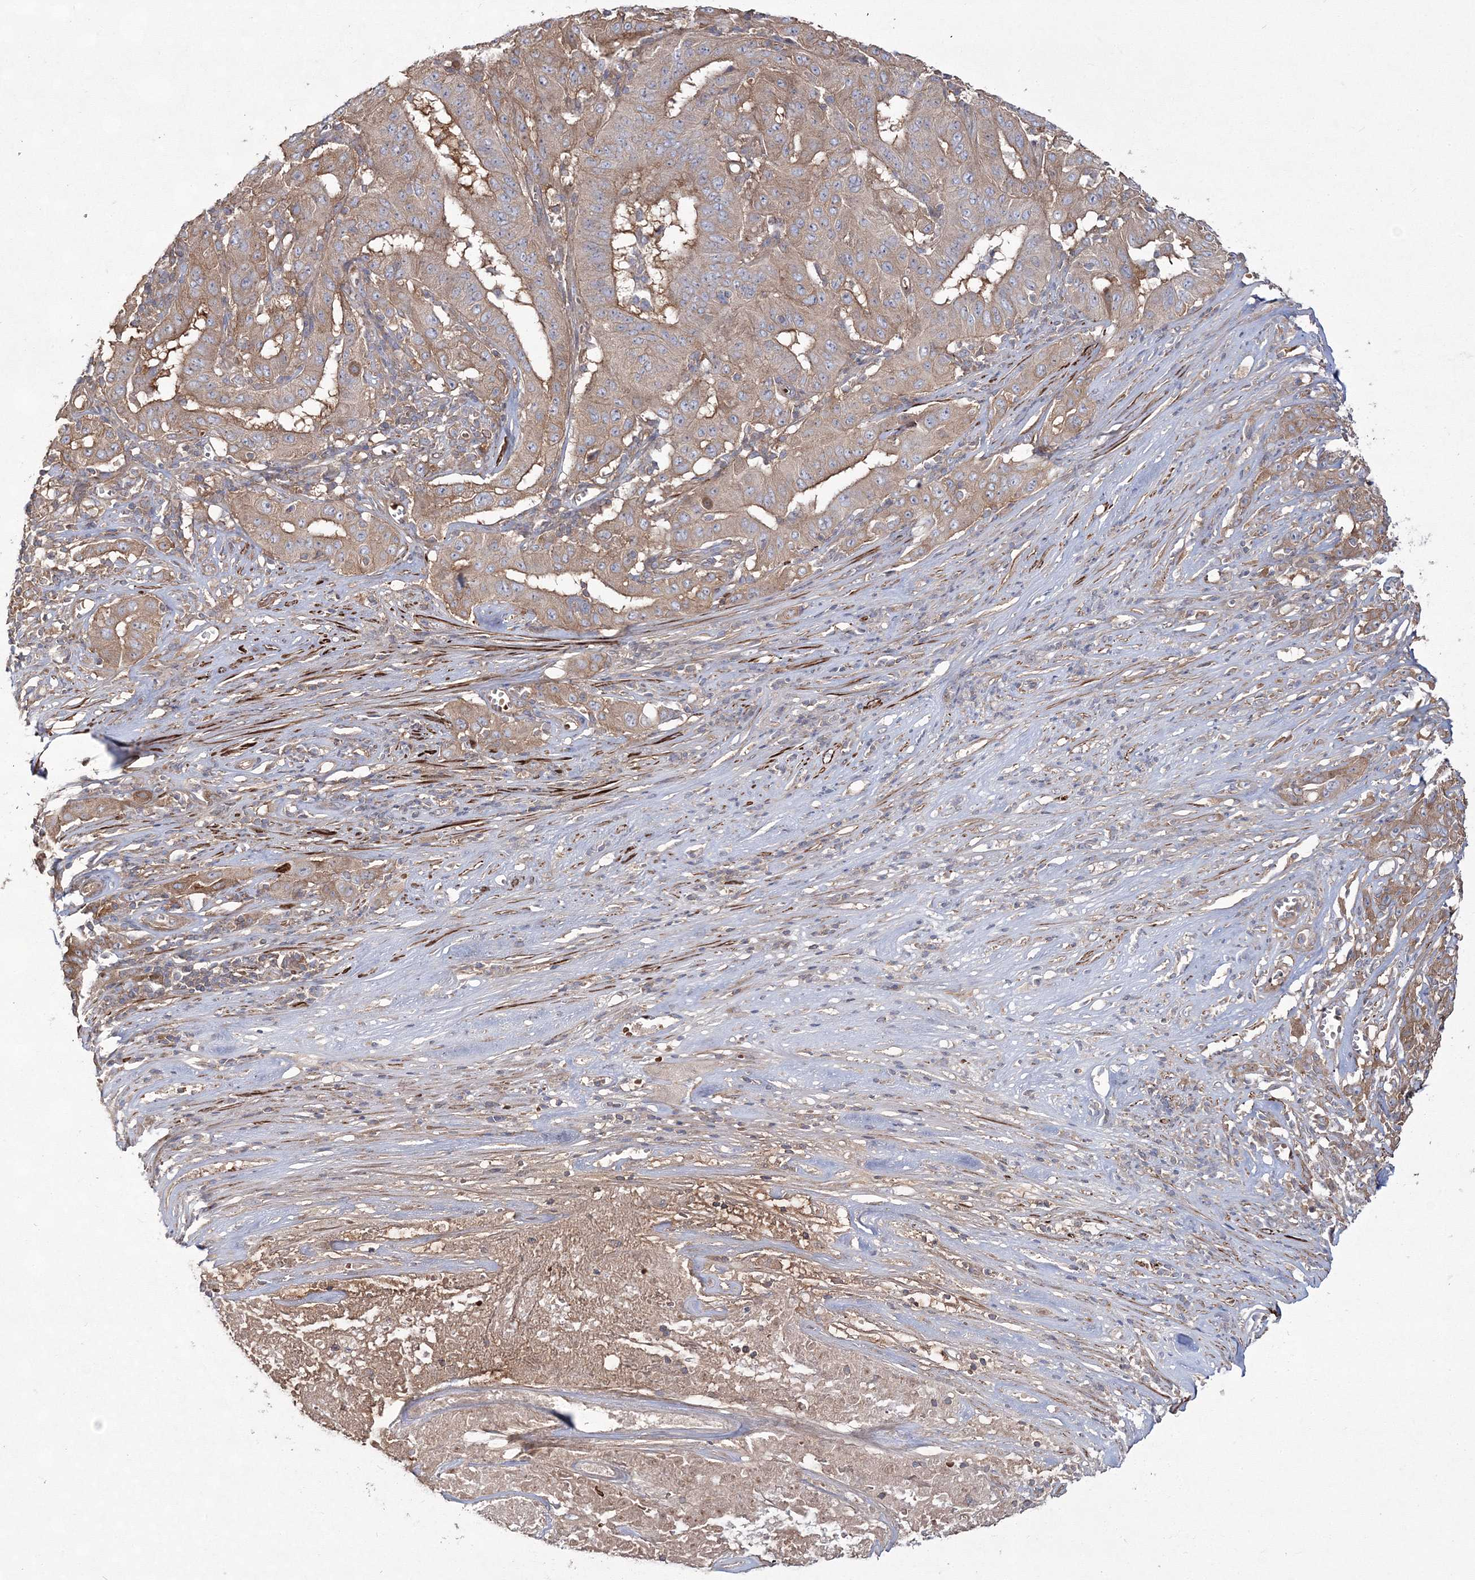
{"staining": {"intensity": "weak", "quantity": ">75%", "location": "cytoplasmic/membranous"}, "tissue": "pancreatic cancer", "cell_type": "Tumor cells", "image_type": "cancer", "snomed": [{"axis": "morphology", "description": "Adenocarcinoma, NOS"}, {"axis": "topography", "description": "Pancreas"}], "caption": "High-magnification brightfield microscopy of pancreatic cancer stained with DAB (3,3'-diaminobenzidine) (brown) and counterstained with hematoxylin (blue). tumor cells exhibit weak cytoplasmic/membranous positivity is seen in about>75% of cells.", "gene": "ZSWIM6", "patient": {"sex": "male", "age": 63}}